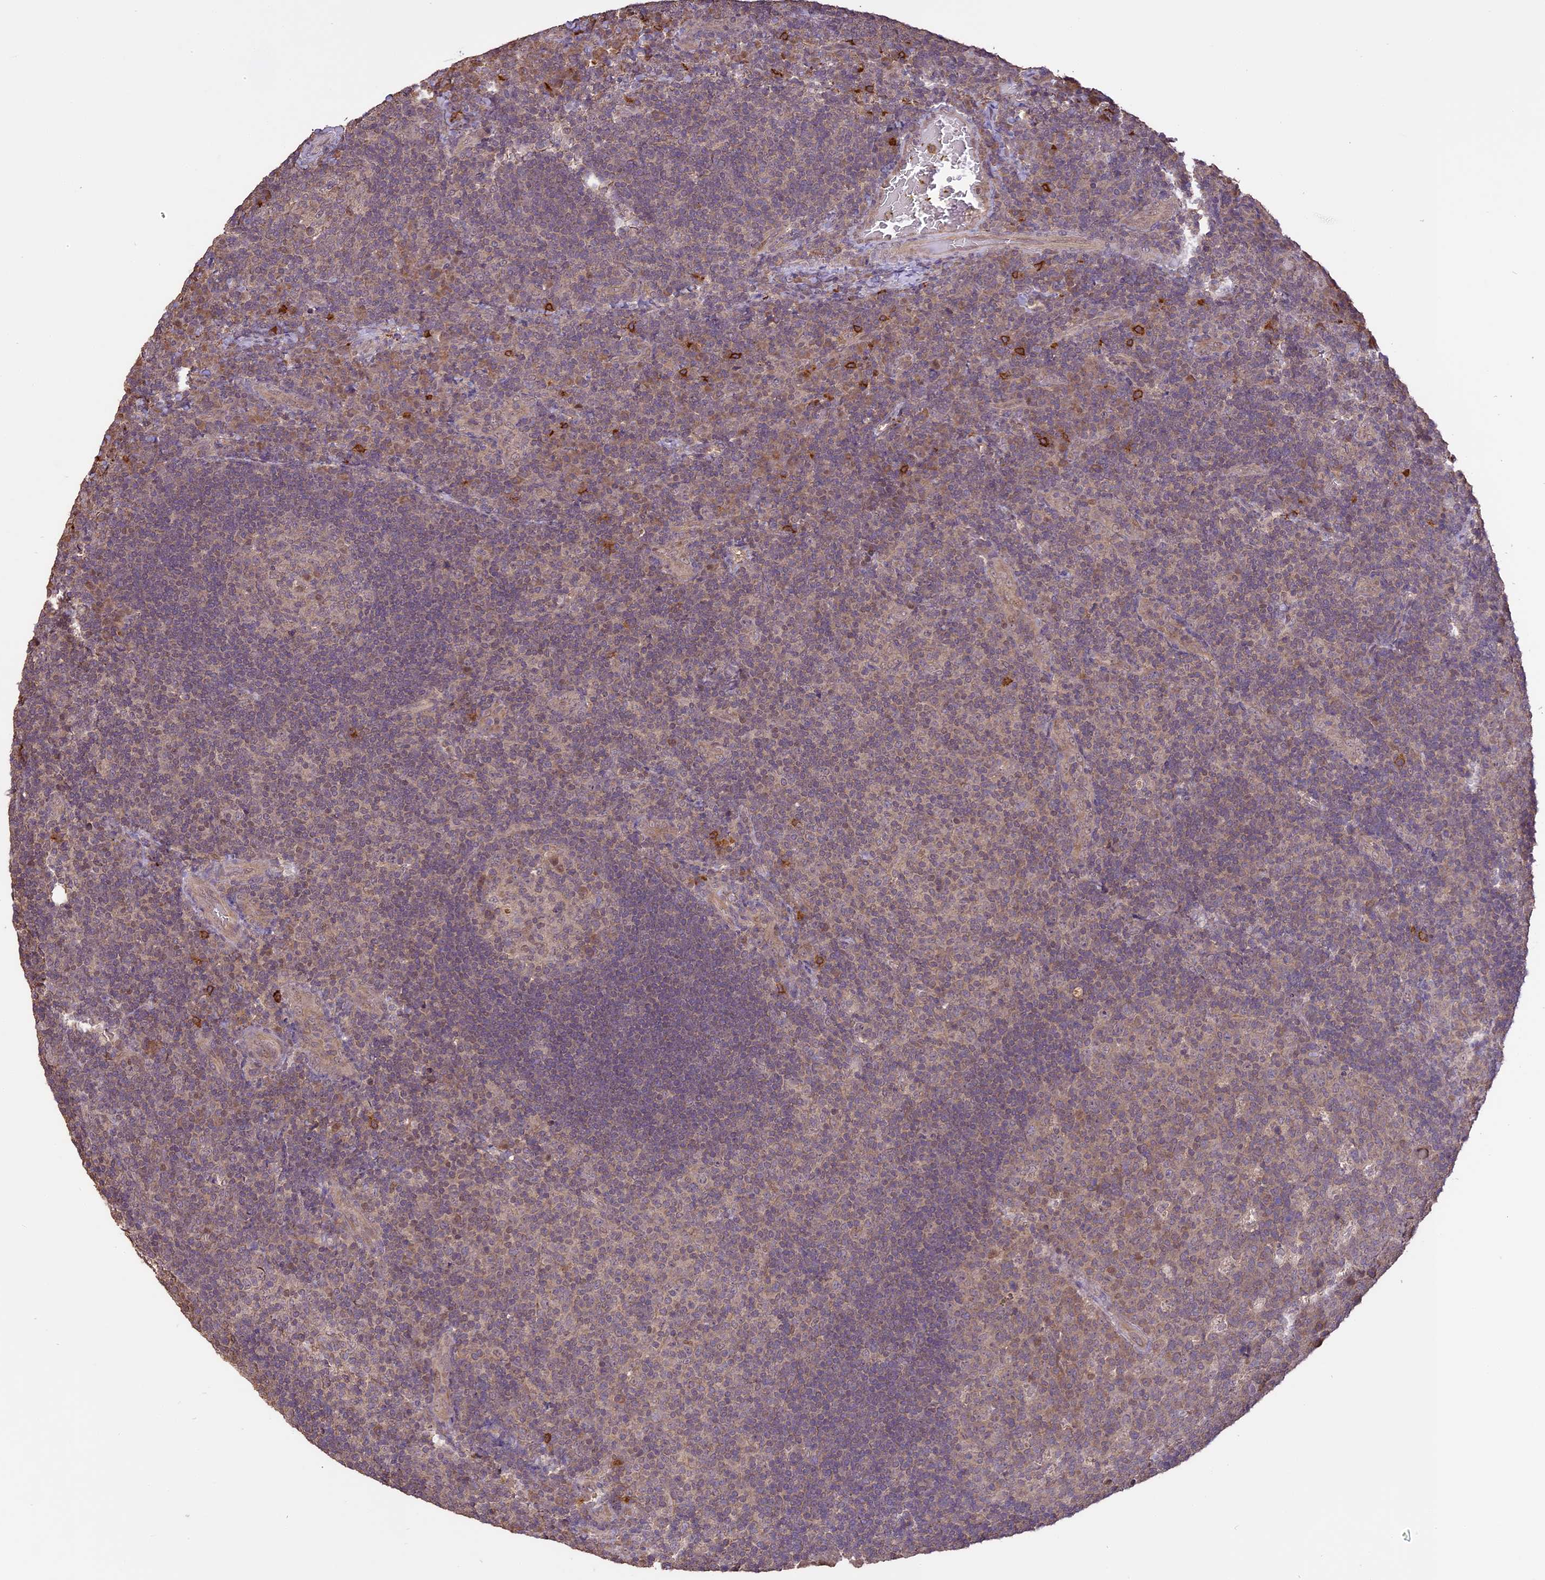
{"staining": {"intensity": "moderate", "quantity": "<25%", "location": "cytoplasmic/membranous"}, "tissue": "tonsil", "cell_type": "Germinal center cells", "image_type": "normal", "snomed": [{"axis": "morphology", "description": "Normal tissue, NOS"}, {"axis": "topography", "description": "Tonsil"}], "caption": "Immunohistochemical staining of unremarkable tonsil shows <25% levels of moderate cytoplasmic/membranous protein staining in approximately <25% of germinal center cells.", "gene": "TIGD7", "patient": {"sex": "male", "age": 17}}